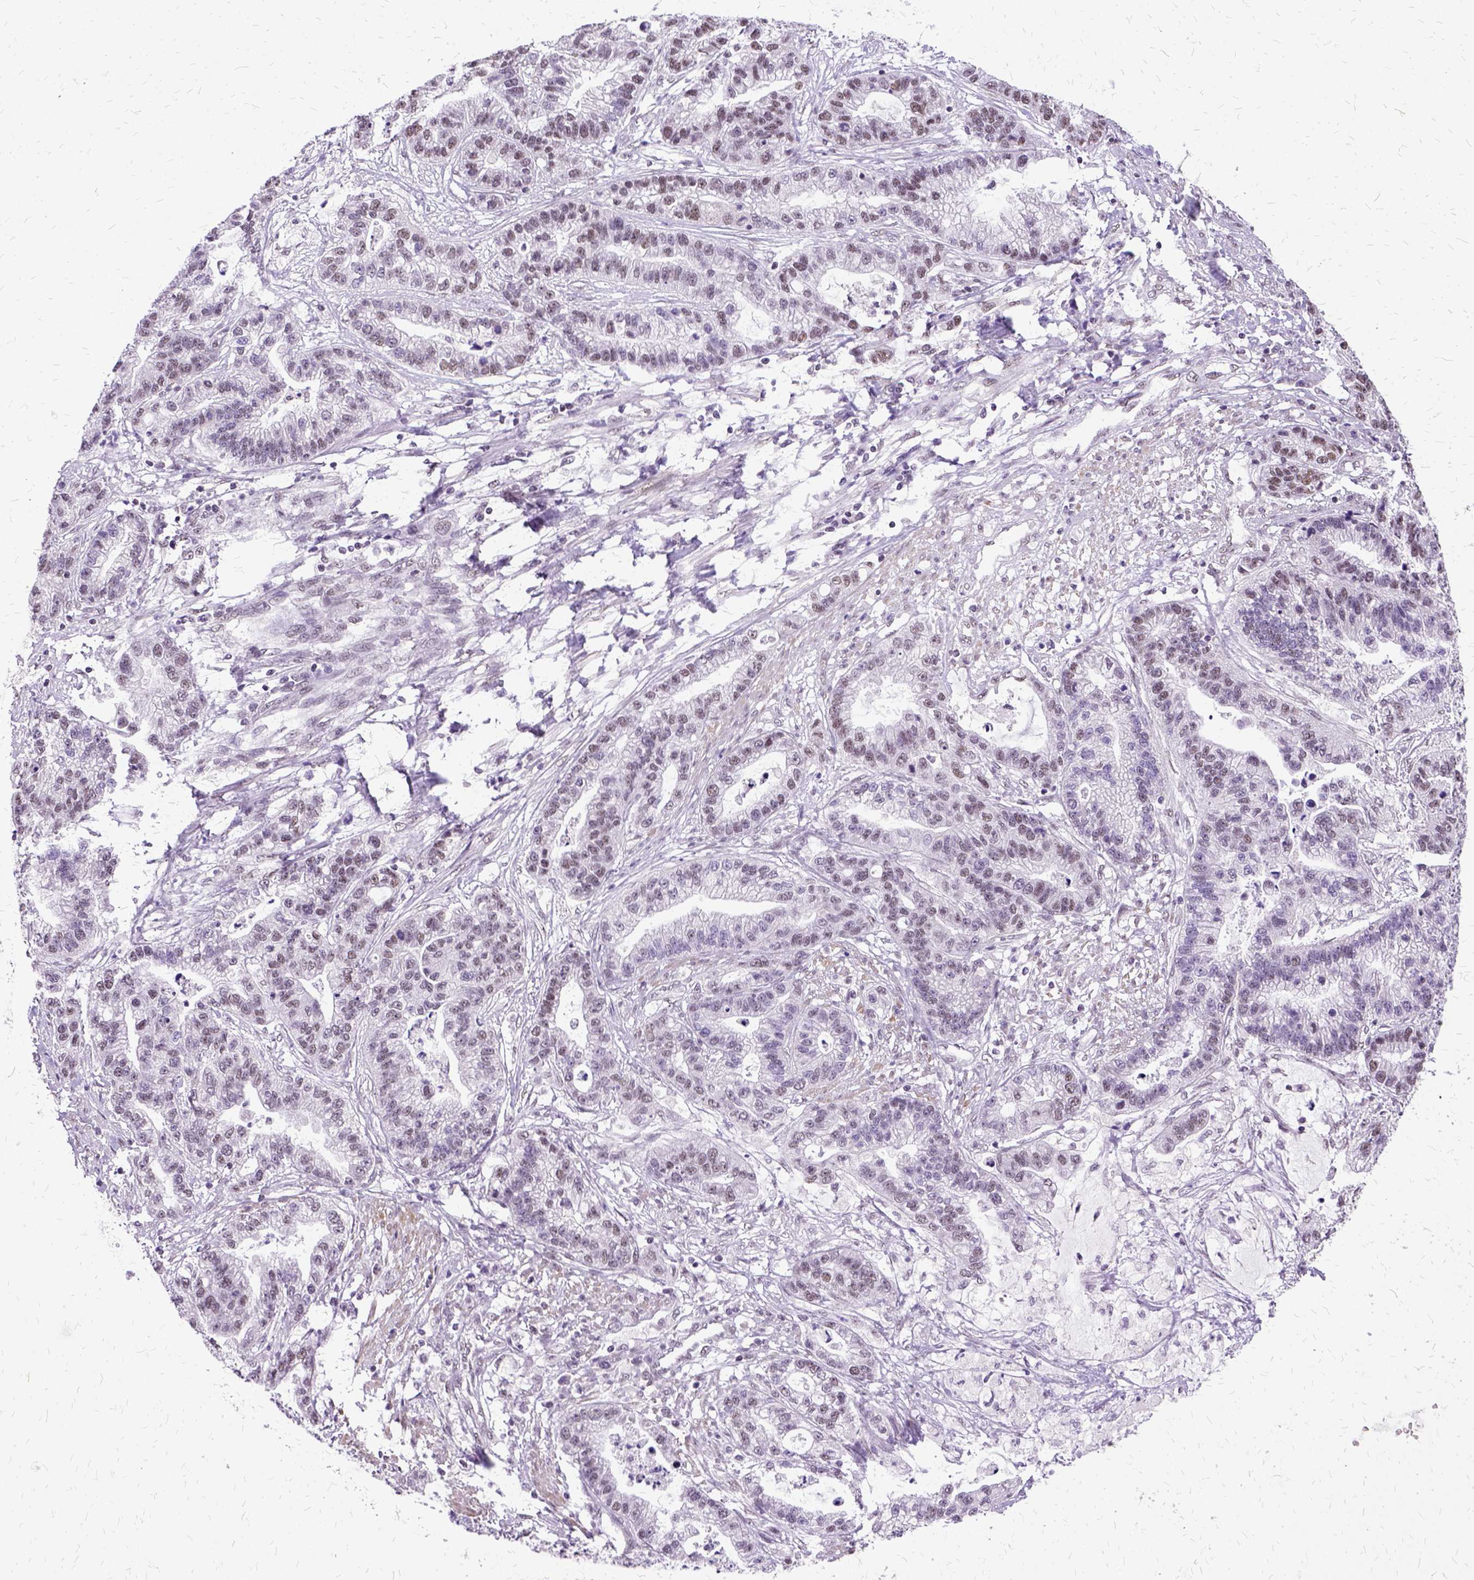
{"staining": {"intensity": "moderate", "quantity": "<25%", "location": "nuclear"}, "tissue": "stomach cancer", "cell_type": "Tumor cells", "image_type": "cancer", "snomed": [{"axis": "morphology", "description": "Adenocarcinoma, NOS"}, {"axis": "topography", "description": "Stomach"}], "caption": "Stomach adenocarcinoma stained for a protein (brown) exhibits moderate nuclear positive expression in about <25% of tumor cells.", "gene": "SETD1A", "patient": {"sex": "male", "age": 83}}